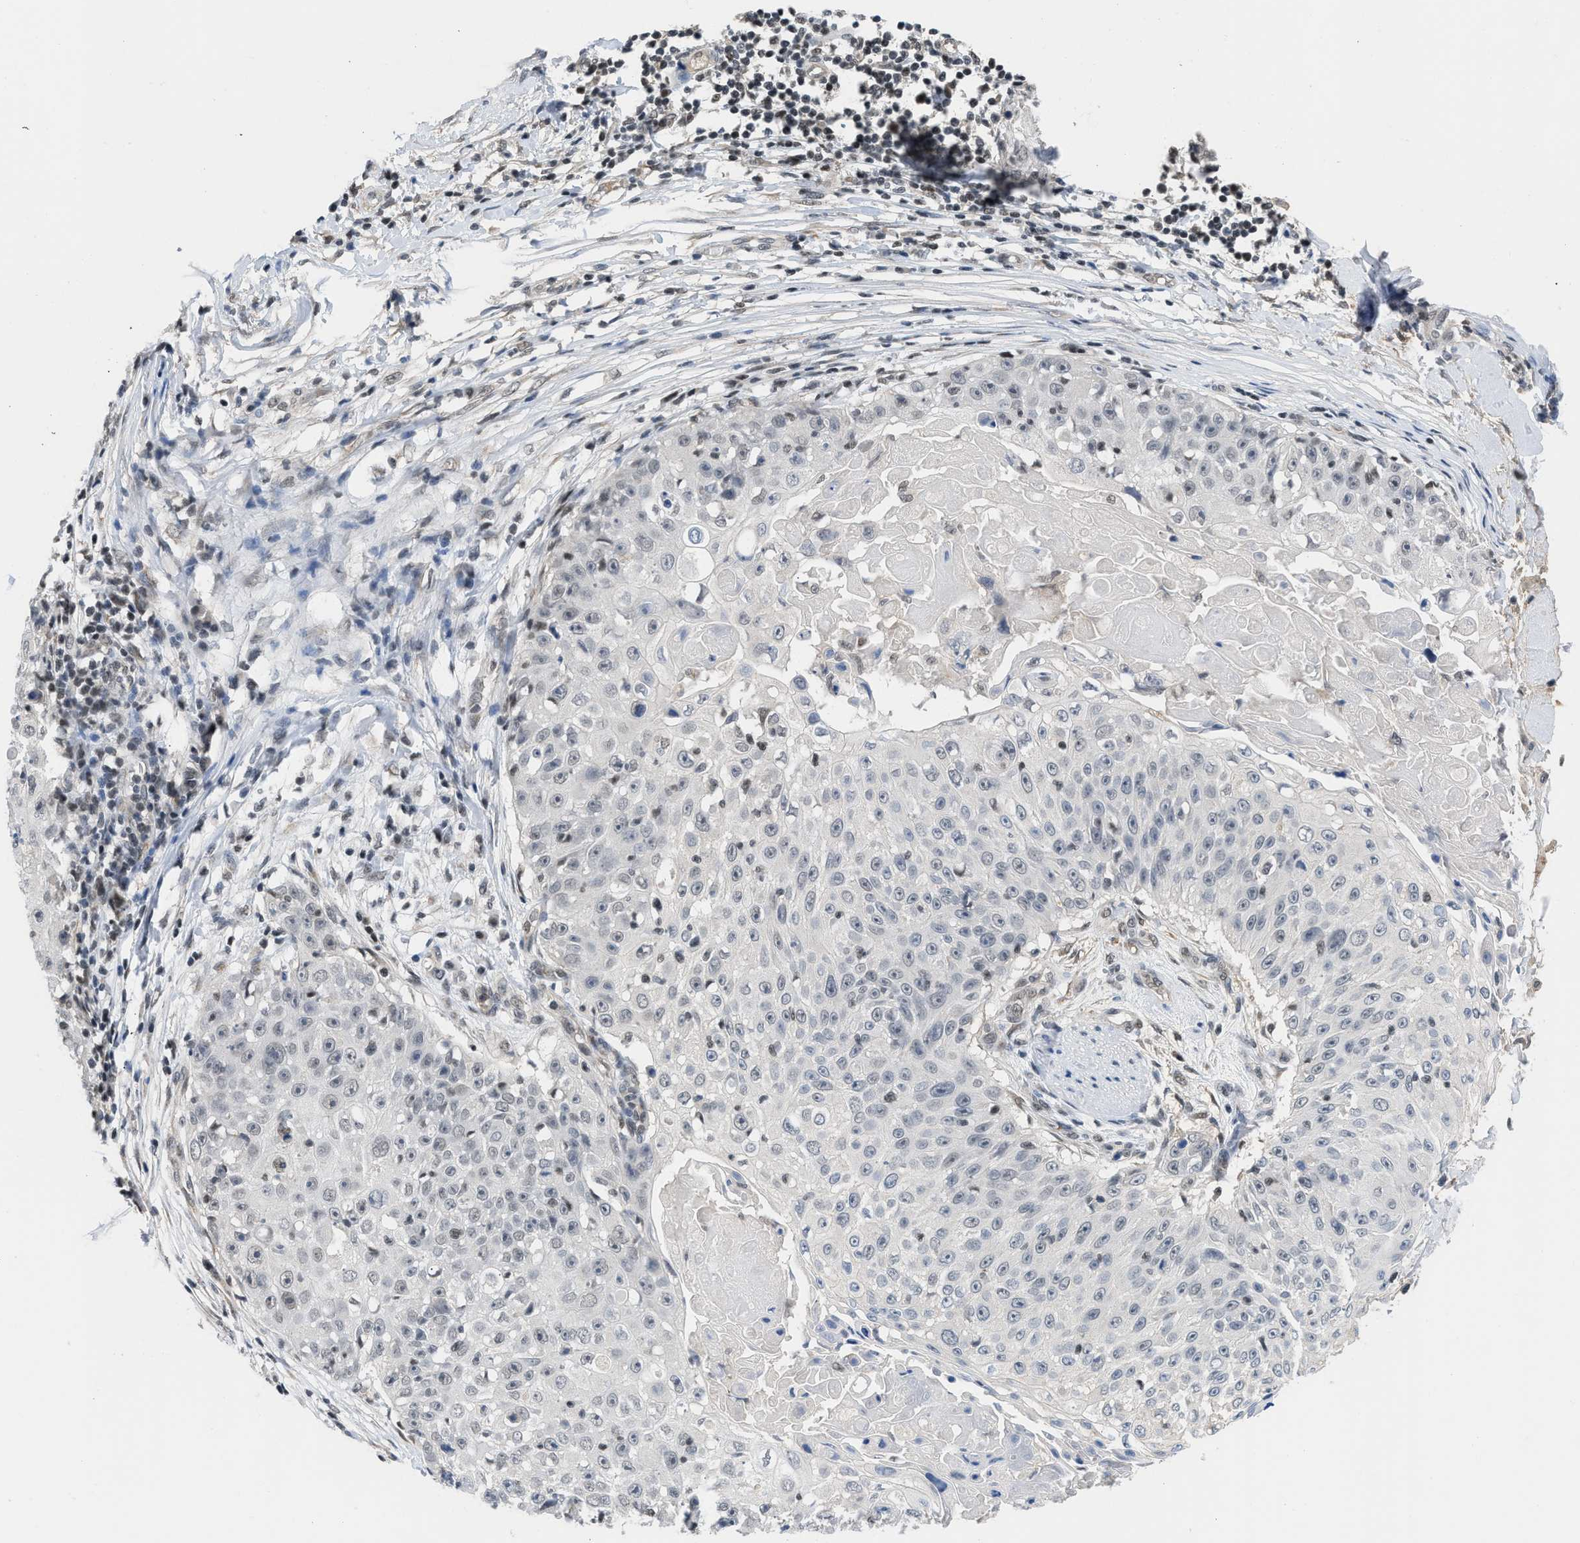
{"staining": {"intensity": "negative", "quantity": "none", "location": "none"}, "tissue": "skin cancer", "cell_type": "Tumor cells", "image_type": "cancer", "snomed": [{"axis": "morphology", "description": "Squamous cell carcinoma, NOS"}, {"axis": "topography", "description": "Skin"}], "caption": "Immunohistochemistry histopathology image of skin squamous cell carcinoma stained for a protein (brown), which exhibits no staining in tumor cells. (Immunohistochemistry (ihc), brightfield microscopy, high magnification).", "gene": "TERF2IP", "patient": {"sex": "male", "age": 86}}